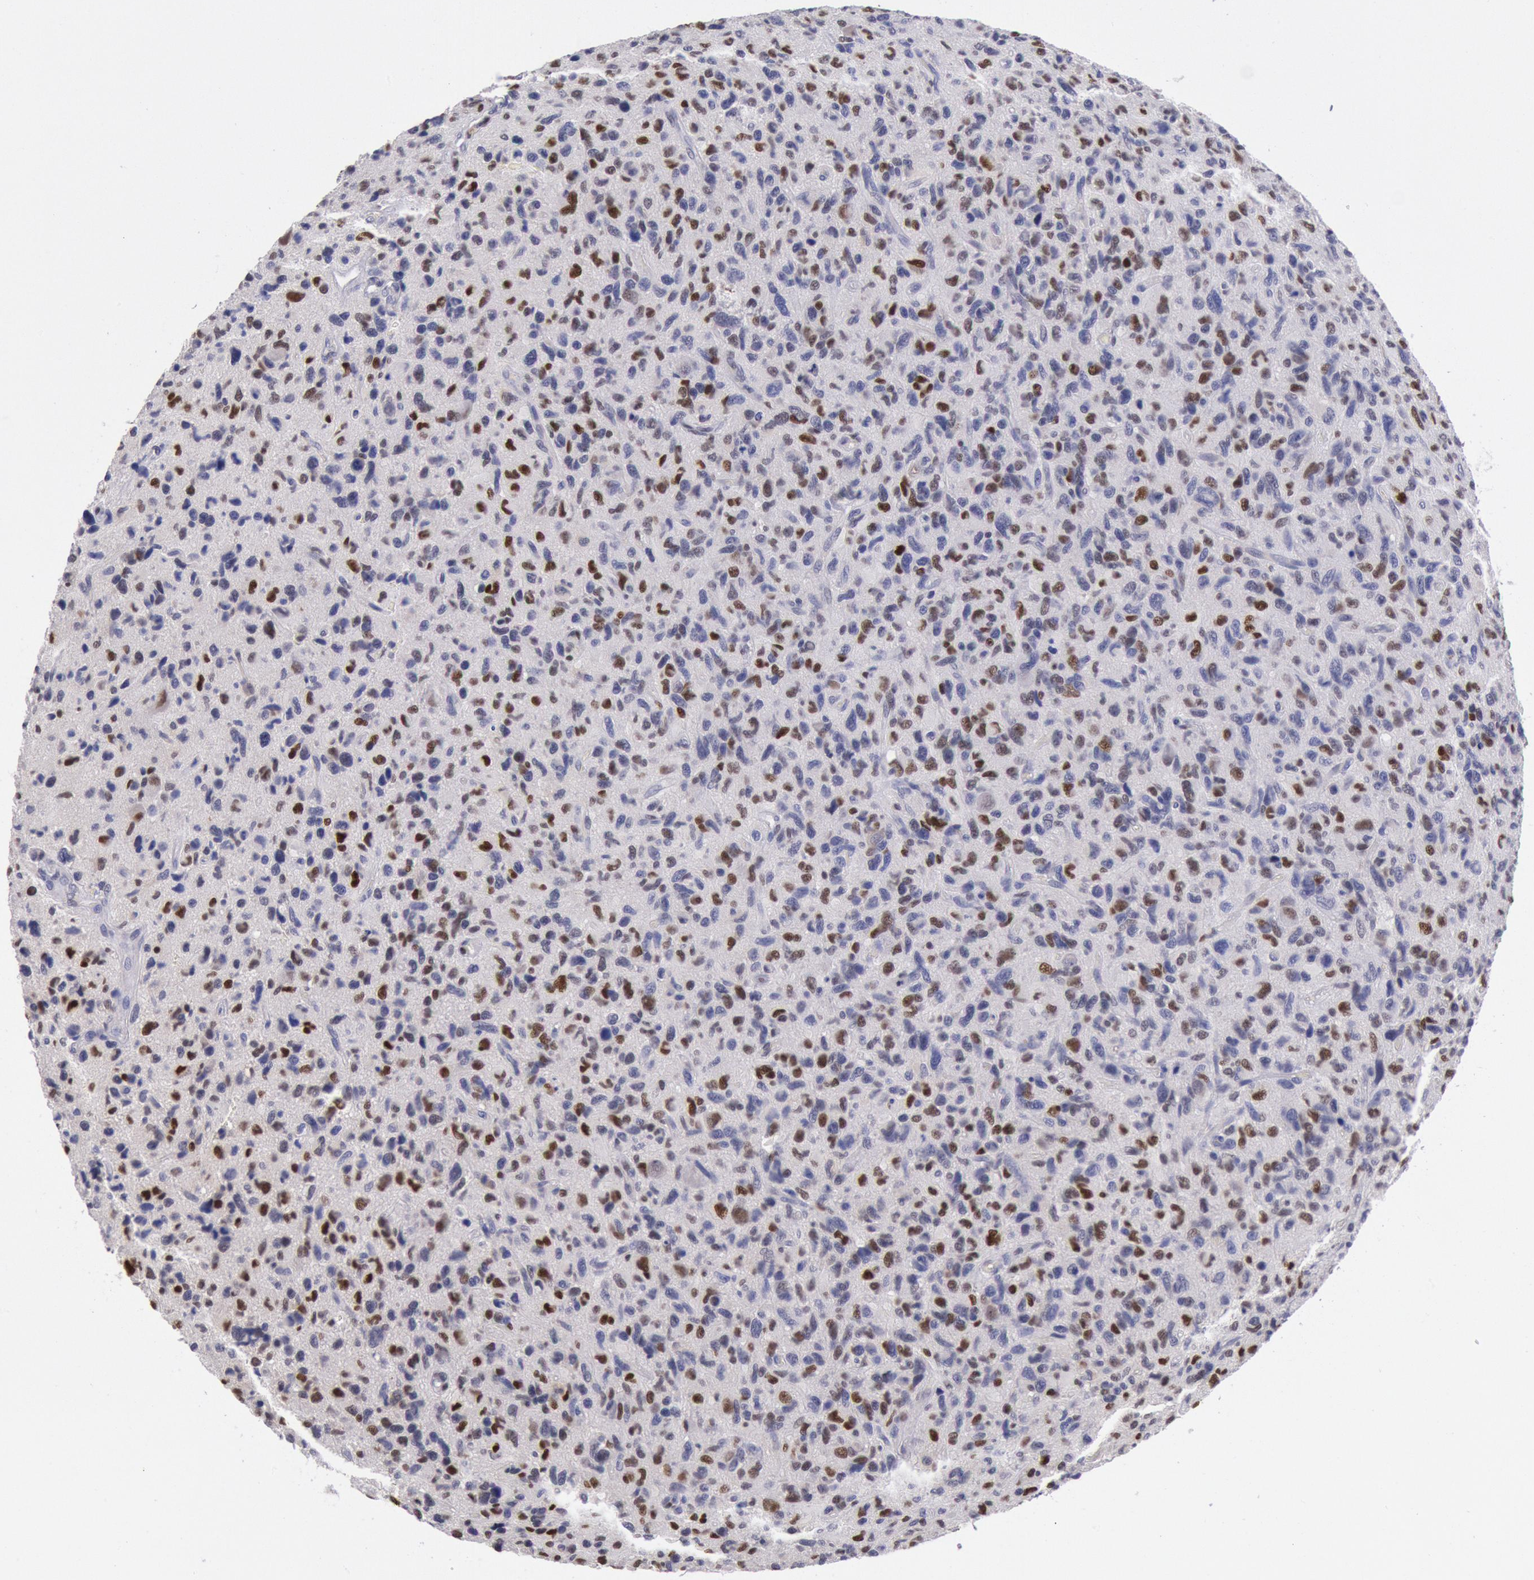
{"staining": {"intensity": "strong", "quantity": "25%-75%", "location": "nuclear"}, "tissue": "glioma", "cell_type": "Tumor cells", "image_type": "cancer", "snomed": [{"axis": "morphology", "description": "Glioma, malignant, High grade"}, {"axis": "topography", "description": "Brain"}], "caption": "Strong nuclear expression is present in about 25%-75% of tumor cells in glioma. The protein is shown in brown color, while the nuclei are stained blue.", "gene": "RPS6KA5", "patient": {"sex": "female", "age": 60}}